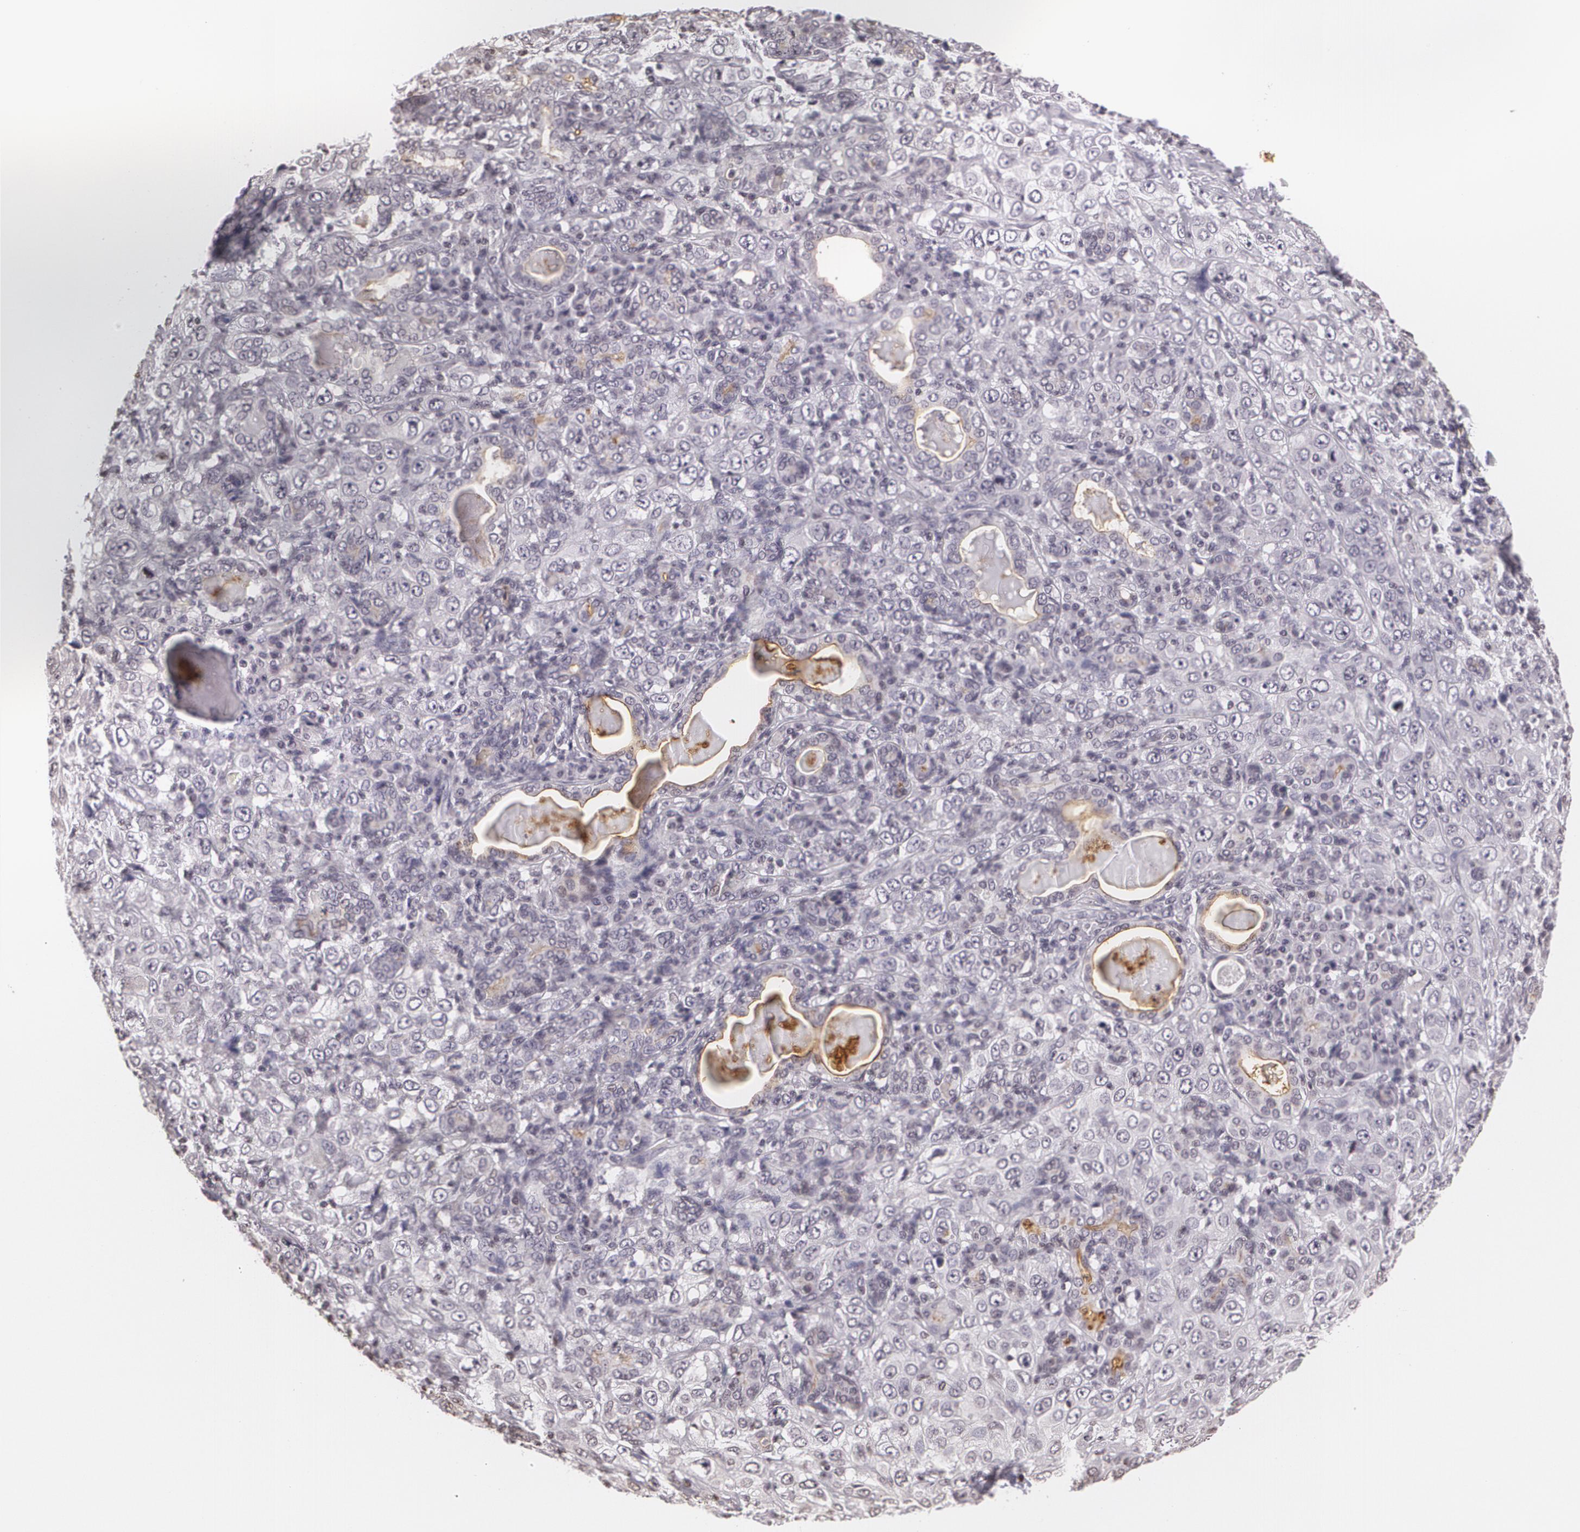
{"staining": {"intensity": "negative", "quantity": "none", "location": "none"}, "tissue": "skin cancer", "cell_type": "Tumor cells", "image_type": "cancer", "snomed": [{"axis": "morphology", "description": "Squamous cell carcinoma, NOS"}, {"axis": "topography", "description": "Skin"}], "caption": "Immunohistochemistry (IHC) micrograph of skin squamous cell carcinoma stained for a protein (brown), which shows no positivity in tumor cells.", "gene": "MUC1", "patient": {"sex": "male", "age": 84}}